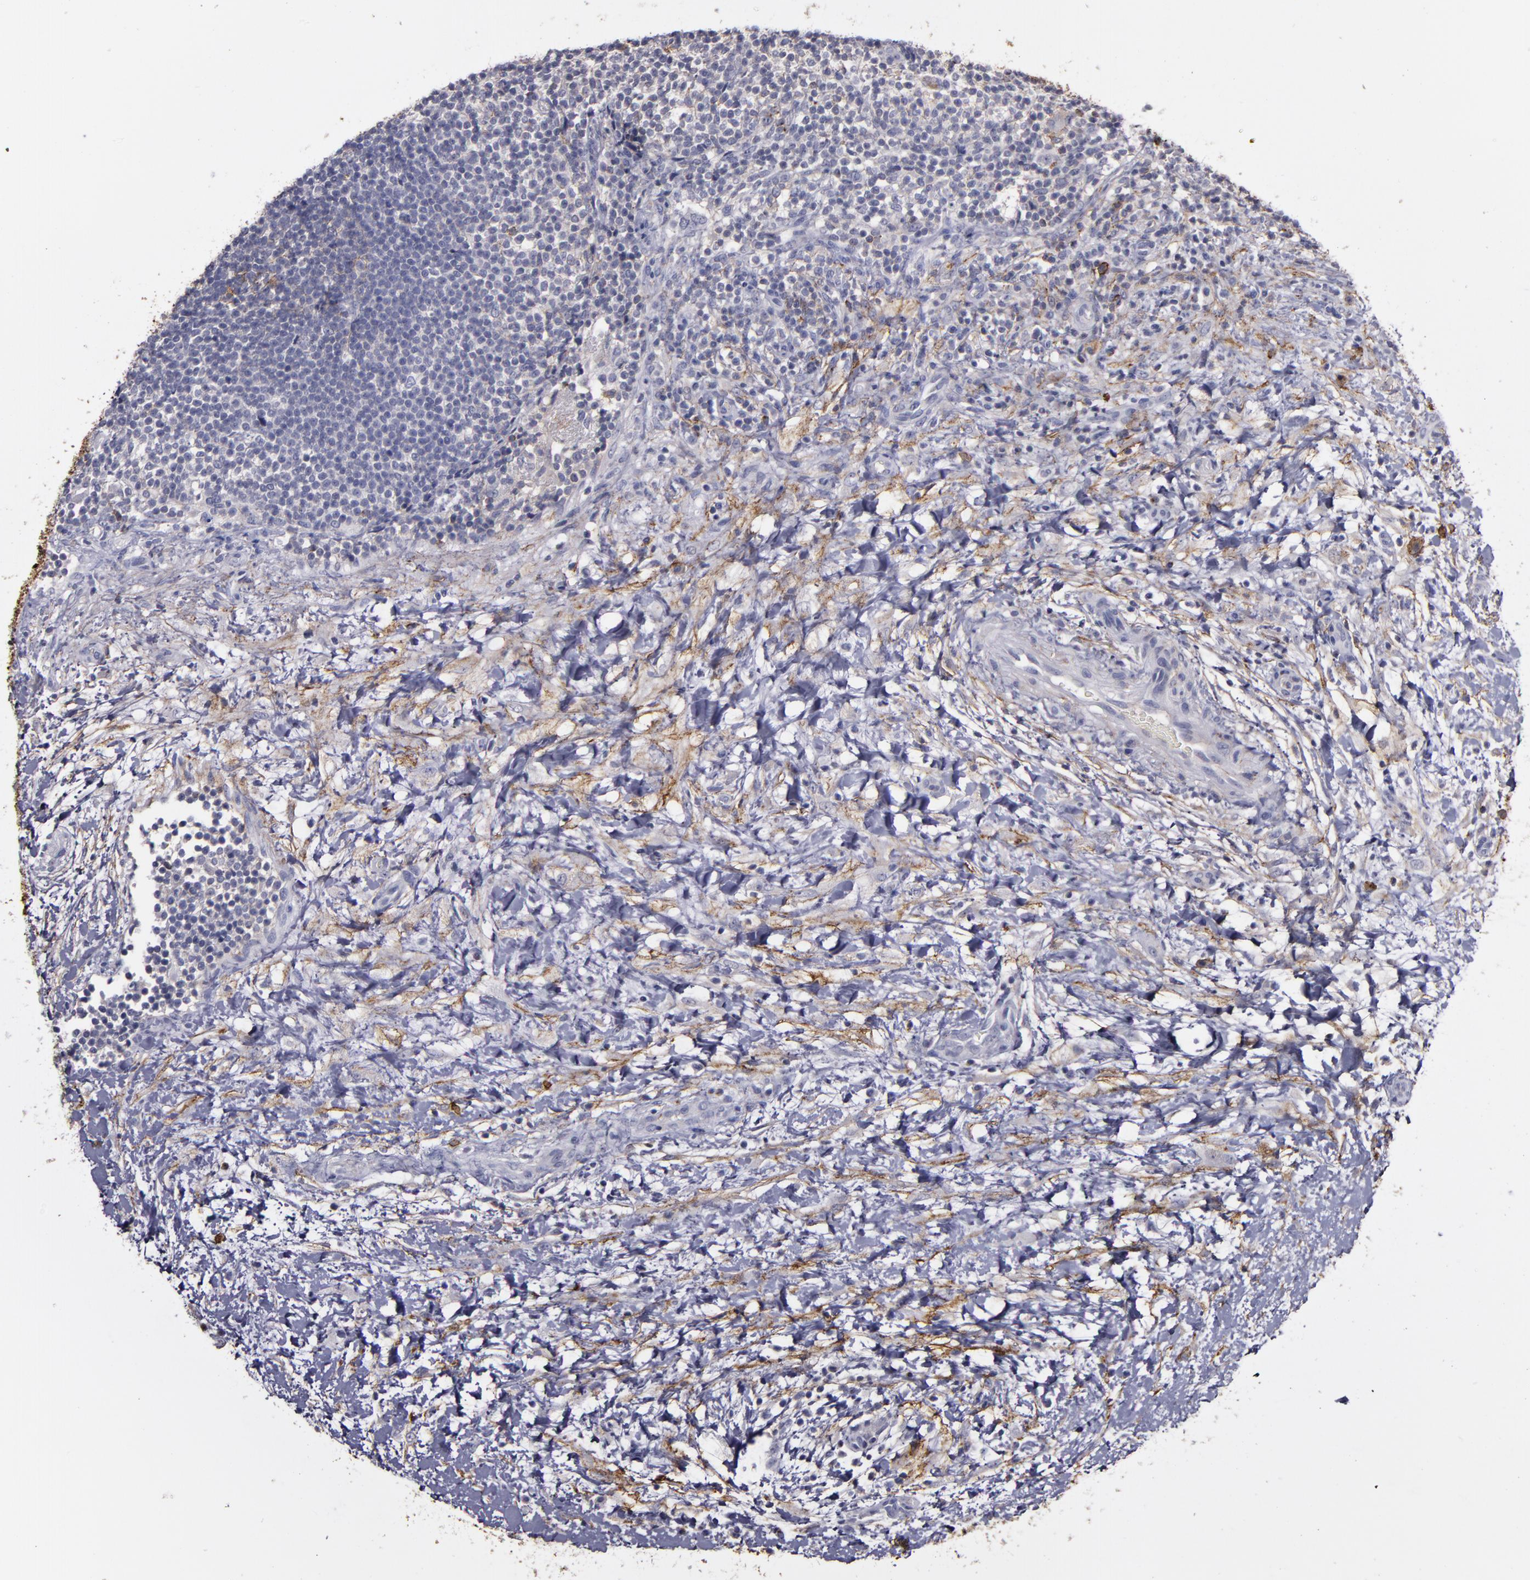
{"staining": {"intensity": "negative", "quantity": "none", "location": "none"}, "tissue": "lymphoma", "cell_type": "Tumor cells", "image_type": "cancer", "snomed": [{"axis": "morphology", "description": "Malignant lymphoma, non-Hodgkin's type, Low grade"}, {"axis": "topography", "description": "Lymph node"}], "caption": "Photomicrograph shows no protein positivity in tumor cells of lymphoma tissue.", "gene": "MFGE8", "patient": {"sex": "female", "age": 76}}